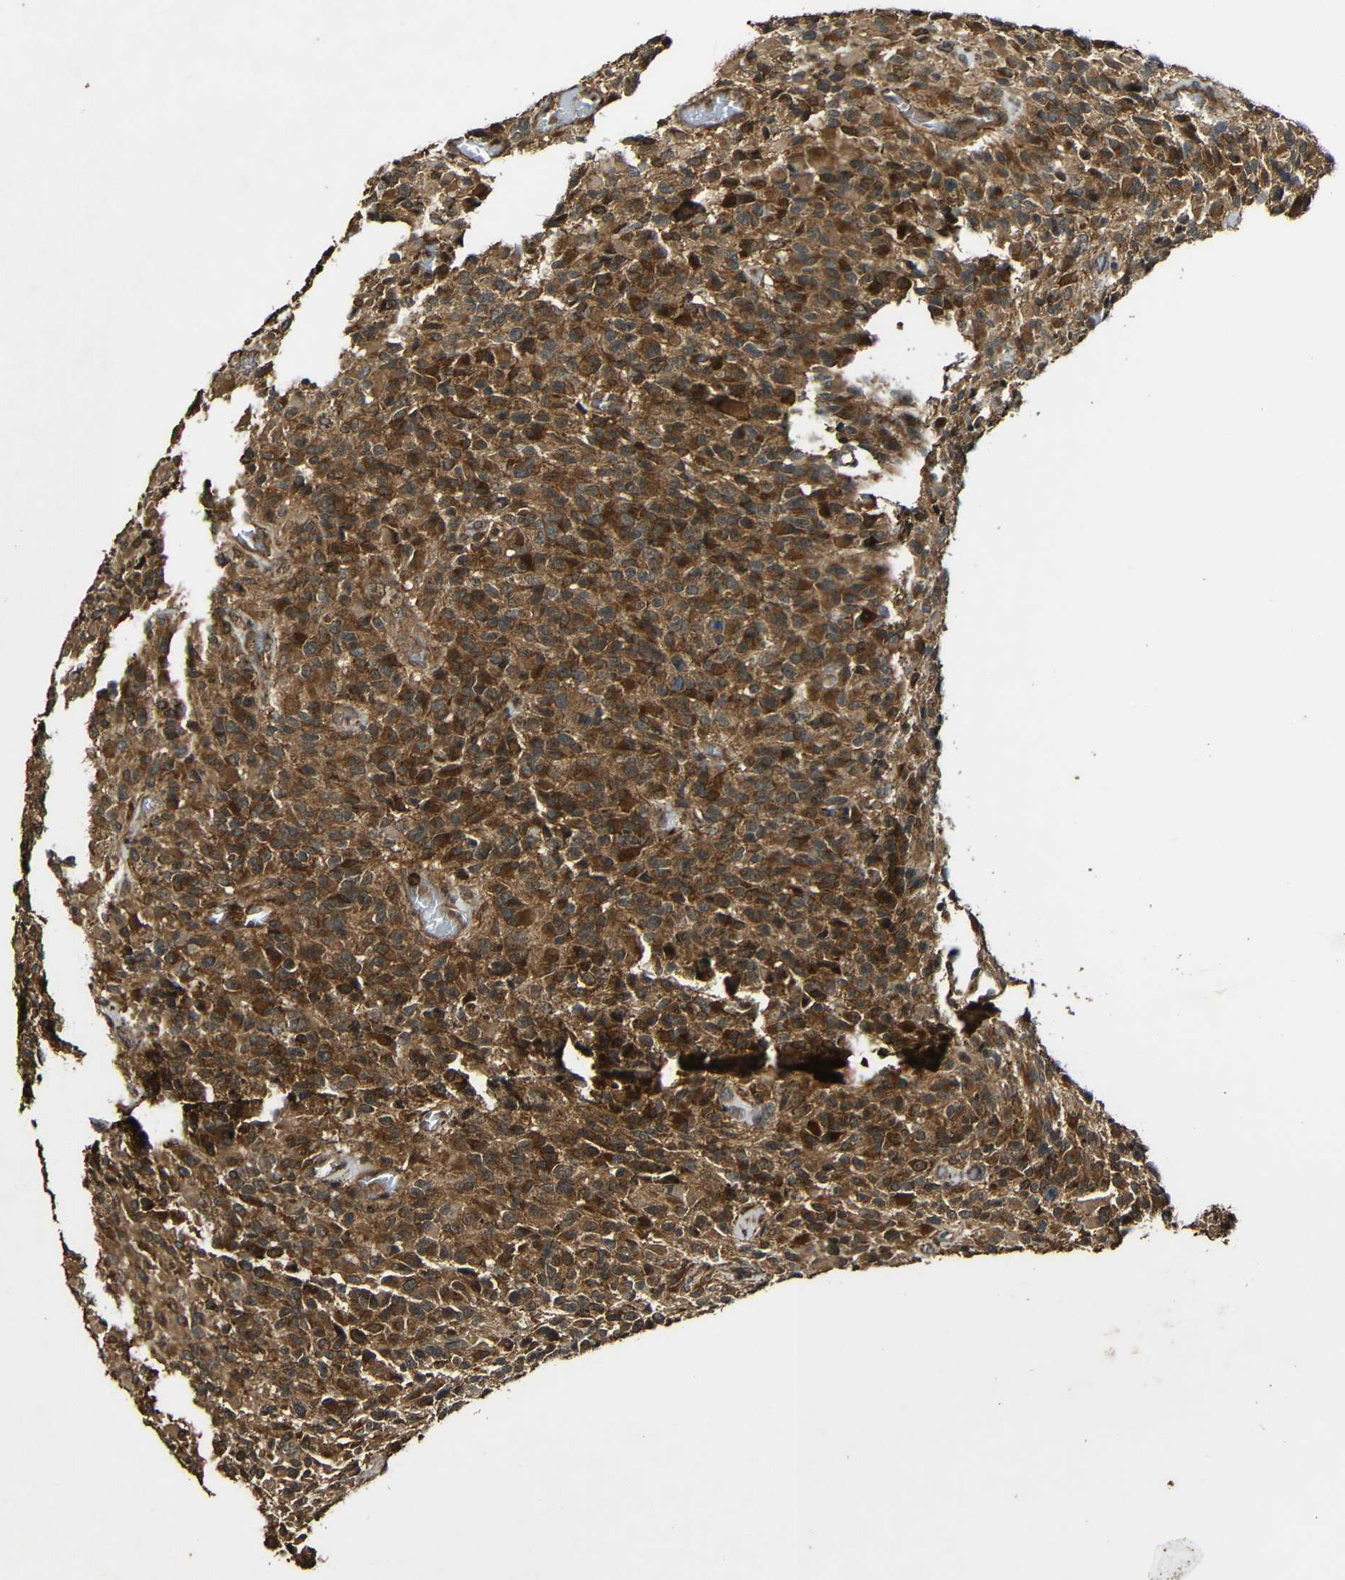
{"staining": {"intensity": "strong", "quantity": ">75%", "location": "cytoplasmic/membranous"}, "tissue": "glioma", "cell_type": "Tumor cells", "image_type": "cancer", "snomed": [{"axis": "morphology", "description": "Glioma, malignant, High grade"}, {"axis": "topography", "description": "Brain"}], "caption": "Immunohistochemical staining of malignant high-grade glioma demonstrates high levels of strong cytoplasmic/membranous expression in about >75% of tumor cells. Using DAB (3,3'-diaminobenzidine) (brown) and hematoxylin (blue) stains, captured at high magnification using brightfield microscopy.", "gene": "CASP8", "patient": {"sex": "male", "age": 71}}